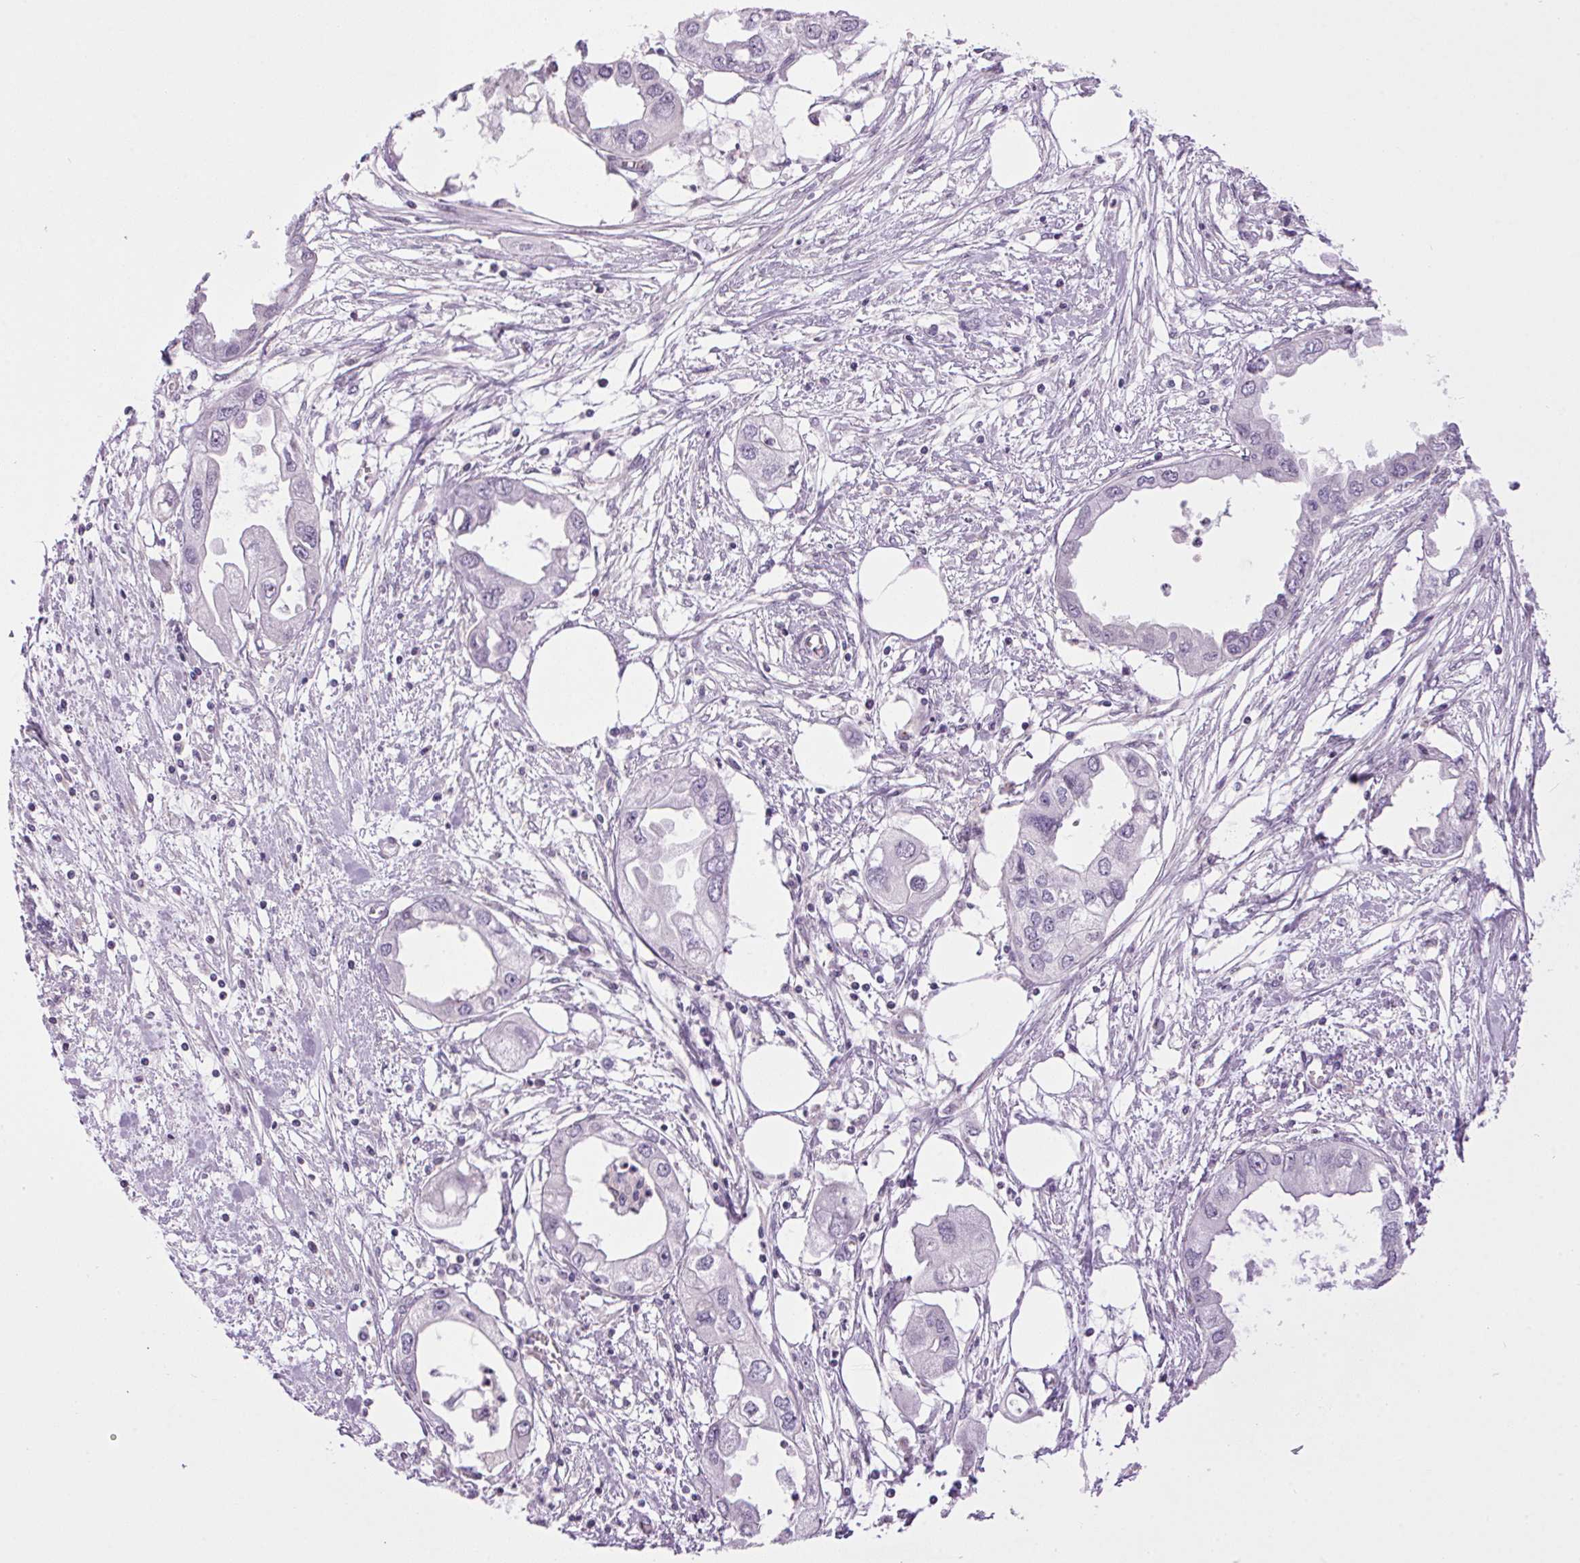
{"staining": {"intensity": "negative", "quantity": "none", "location": "none"}, "tissue": "endometrial cancer", "cell_type": "Tumor cells", "image_type": "cancer", "snomed": [{"axis": "morphology", "description": "Adenocarcinoma, NOS"}, {"axis": "morphology", "description": "Adenocarcinoma, metastatic, NOS"}, {"axis": "topography", "description": "Adipose tissue"}, {"axis": "topography", "description": "Endometrium"}], "caption": "Micrograph shows no protein staining in tumor cells of endometrial cancer tissue. (DAB IHC visualized using brightfield microscopy, high magnification).", "gene": "SMIM13", "patient": {"sex": "female", "age": 67}}